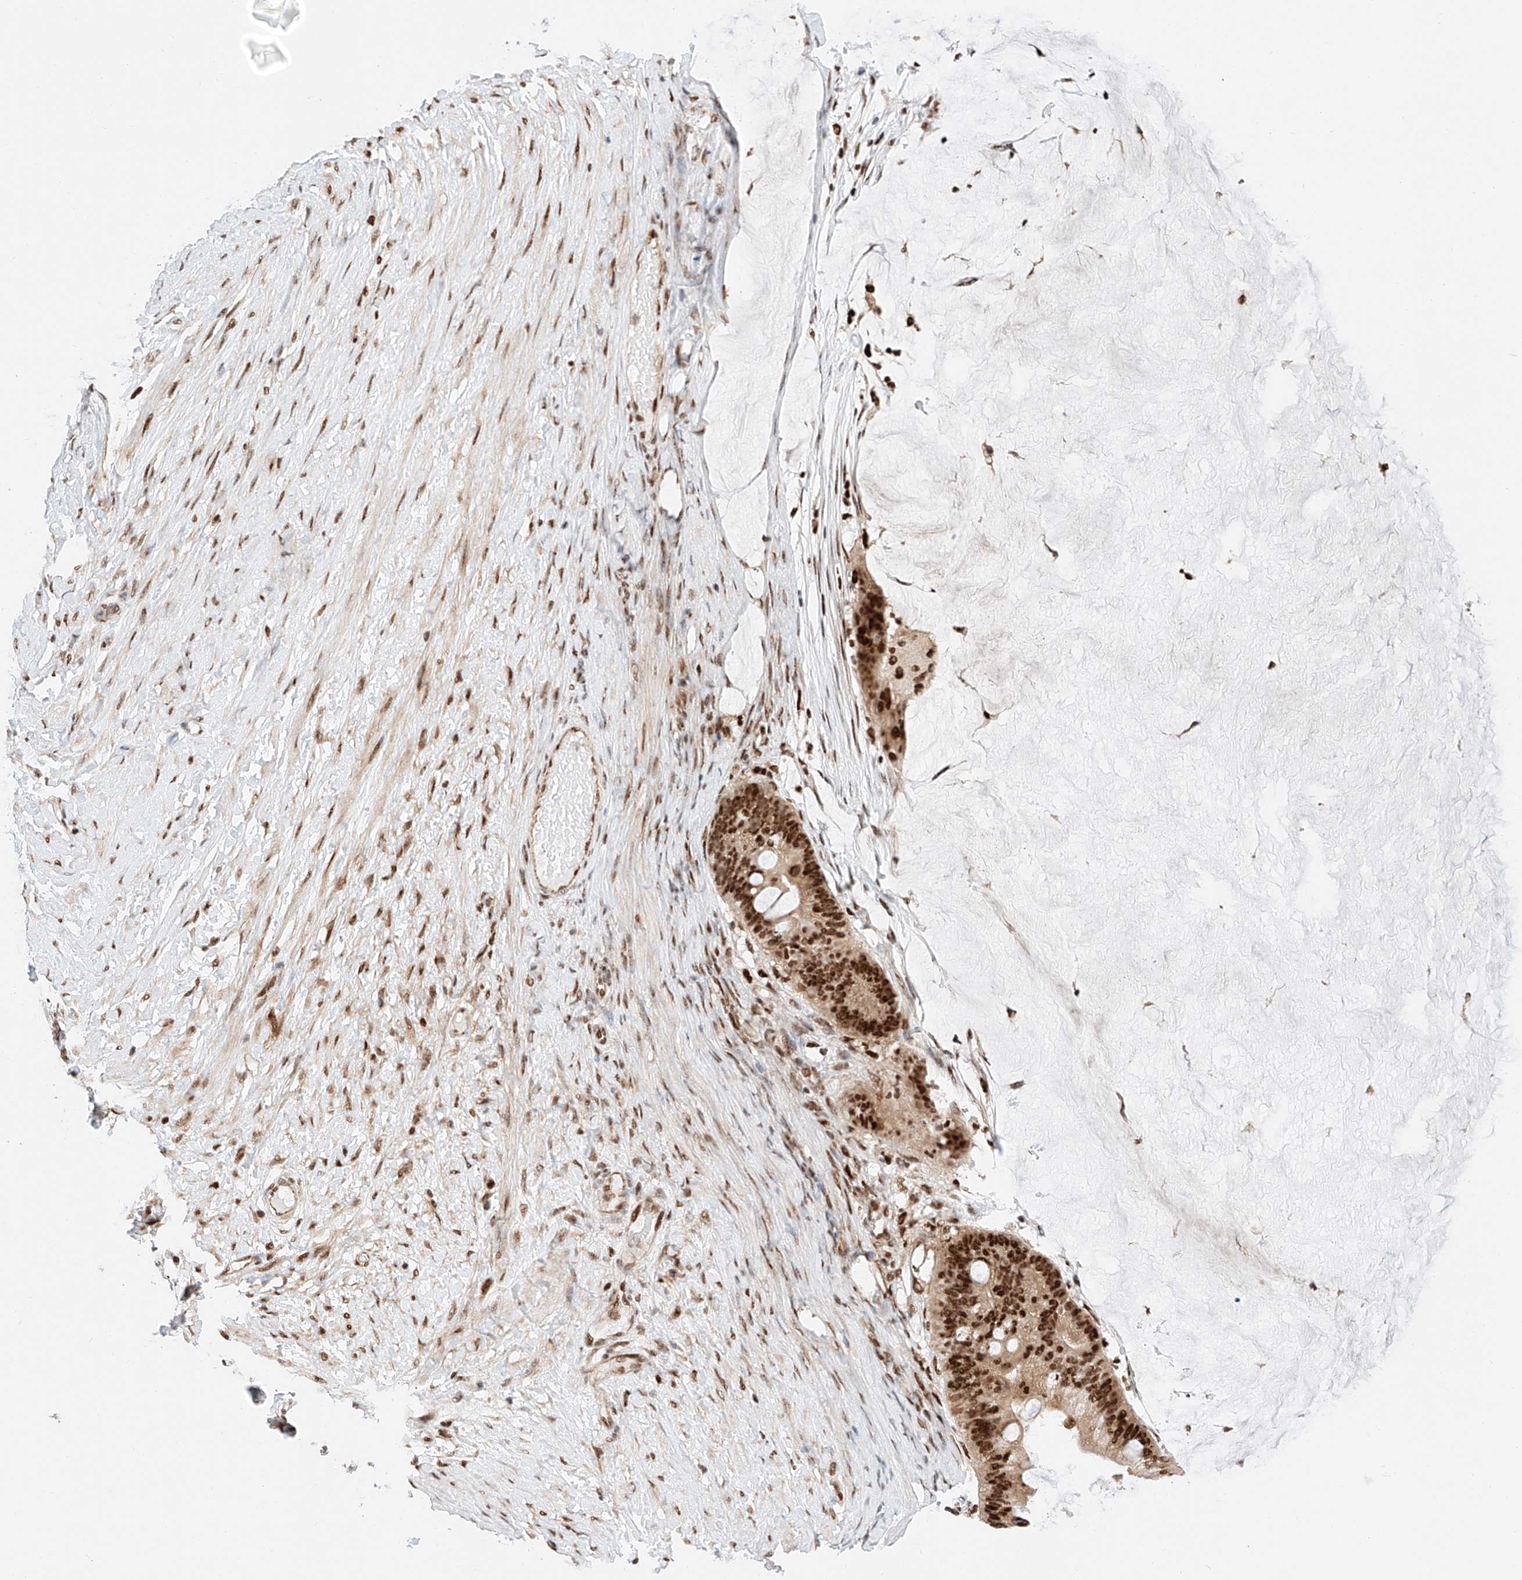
{"staining": {"intensity": "strong", "quantity": ">75%", "location": "nuclear"}, "tissue": "ovarian cancer", "cell_type": "Tumor cells", "image_type": "cancer", "snomed": [{"axis": "morphology", "description": "Cystadenocarcinoma, mucinous, NOS"}, {"axis": "topography", "description": "Ovary"}], "caption": "Tumor cells demonstrate high levels of strong nuclear staining in approximately >75% of cells in ovarian cancer. (Stains: DAB (3,3'-diaminobenzidine) in brown, nuclei in blue, Microscopy: brightfield microscopy at high magnification).", "gene": "HDAC9", "patient": {"sex": "female", "age": 61}}